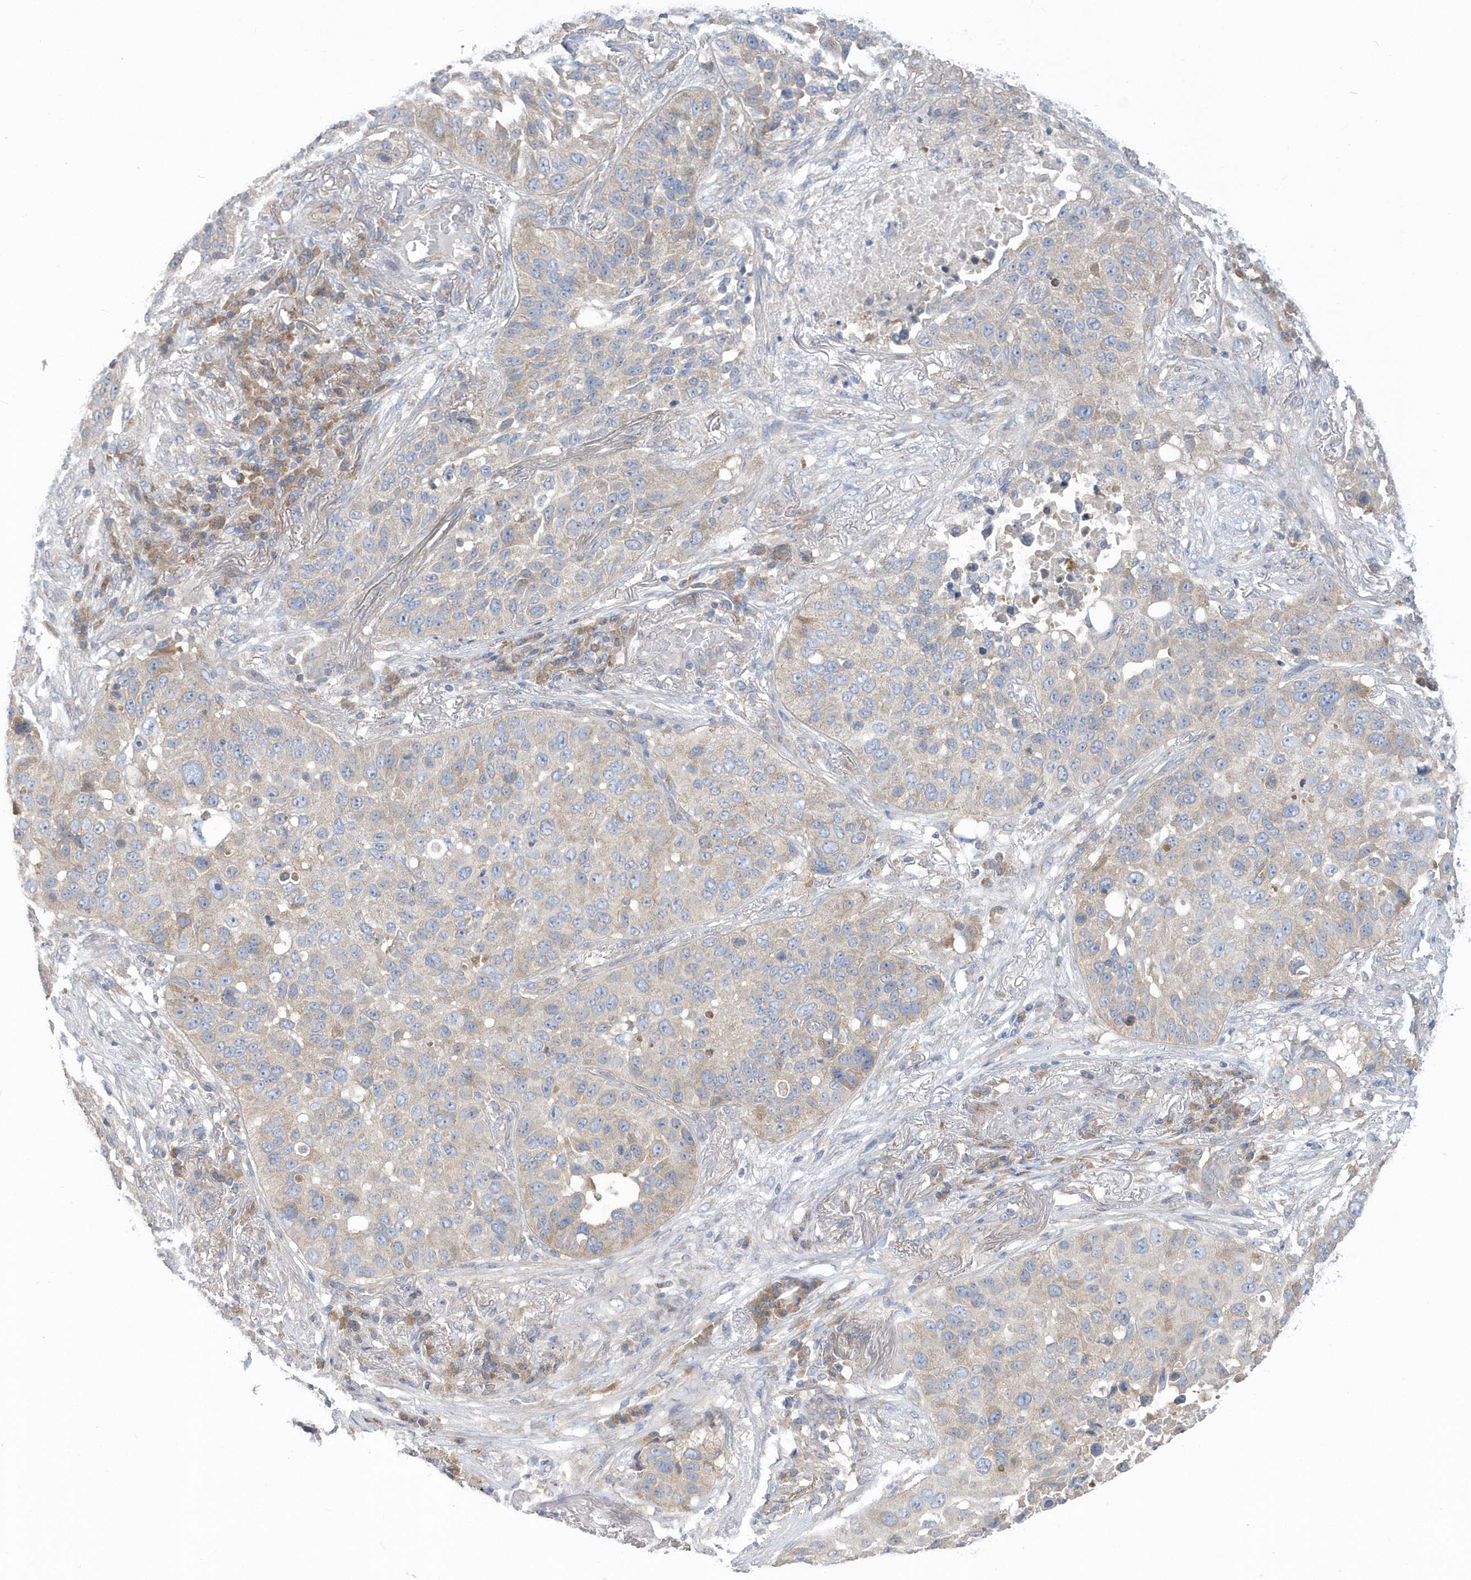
{"staining": {"intensity": "weak", "quantity": "<25%", "location": "cytoplasmic/membranous"}, "tissue": "lung cancer", "cell_type": "Tumor cells", "image_type": "cancer", "snomed": [{"axis": "morphology", "description": "Squamous cell carcinoma, NOS"}, {"axis": "topography", "description": "Lung"}], "caption": "DAB immunohistochemical staining of lung cancer (squamous cell carcinoma) exhibits no significant staining in tumor cells.", "gene": "EIF3C", "patient": {"sex": "male", "age": 57}}